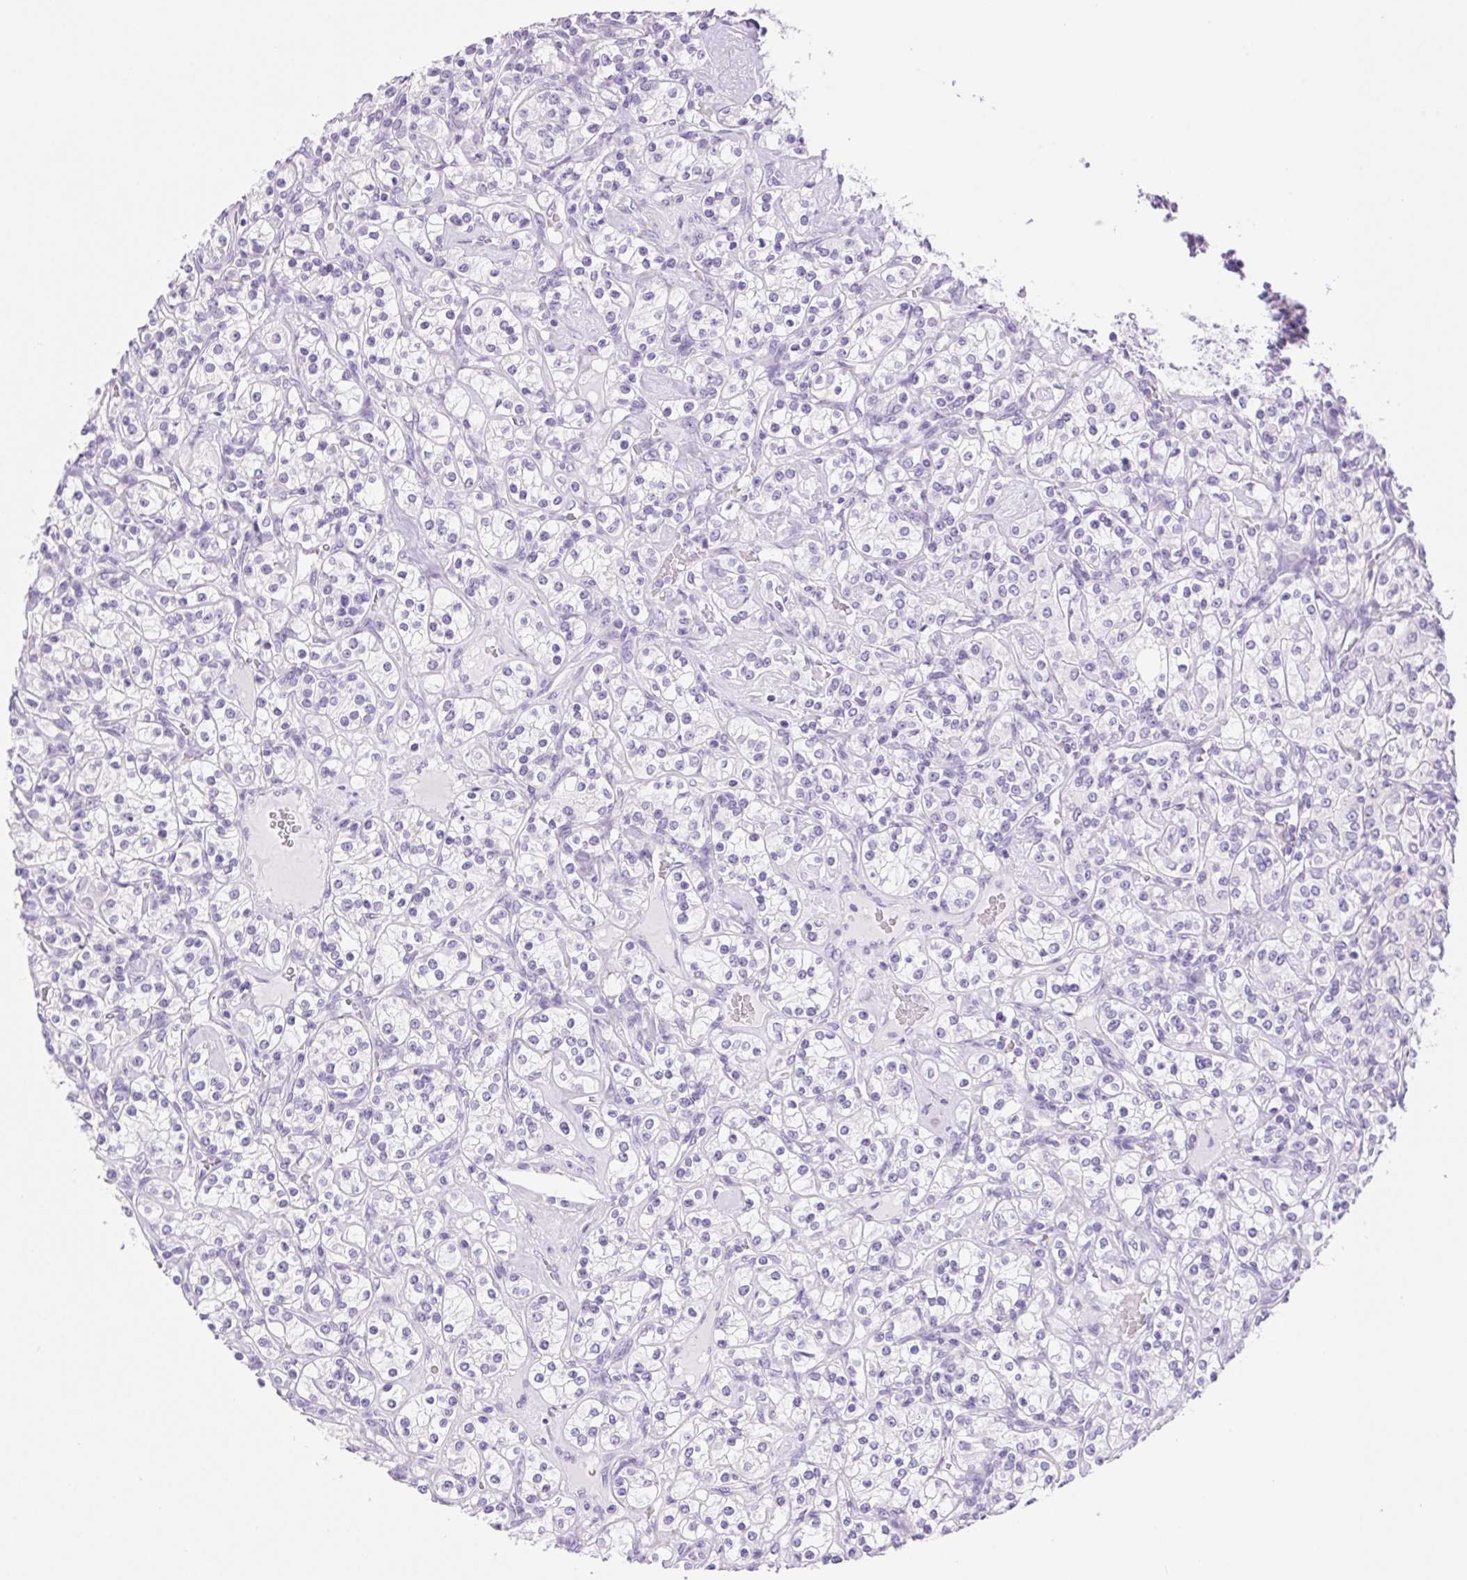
{"staining": {"intensity": "negative", "quantity": "none", "location": "none"}, "tissue": "renal cancer", "cell_type": "Tumor cells", "image_type": "cancer", "snomed": [{"axis": "morphology", "description": "Adenocarcinoma, NOS"}, {"axis": "topography", "description": "Kidney"}], "caption": "There is no significant staining in tumor cells of renal adenocarcinoma. (DAB (3,3'-diaminobenzidine) immunohistochemistry (IHC) with hematoxylin counter stain).", "gene": "SERPINB3", "patient": {"sex": "male", "age": 77}}